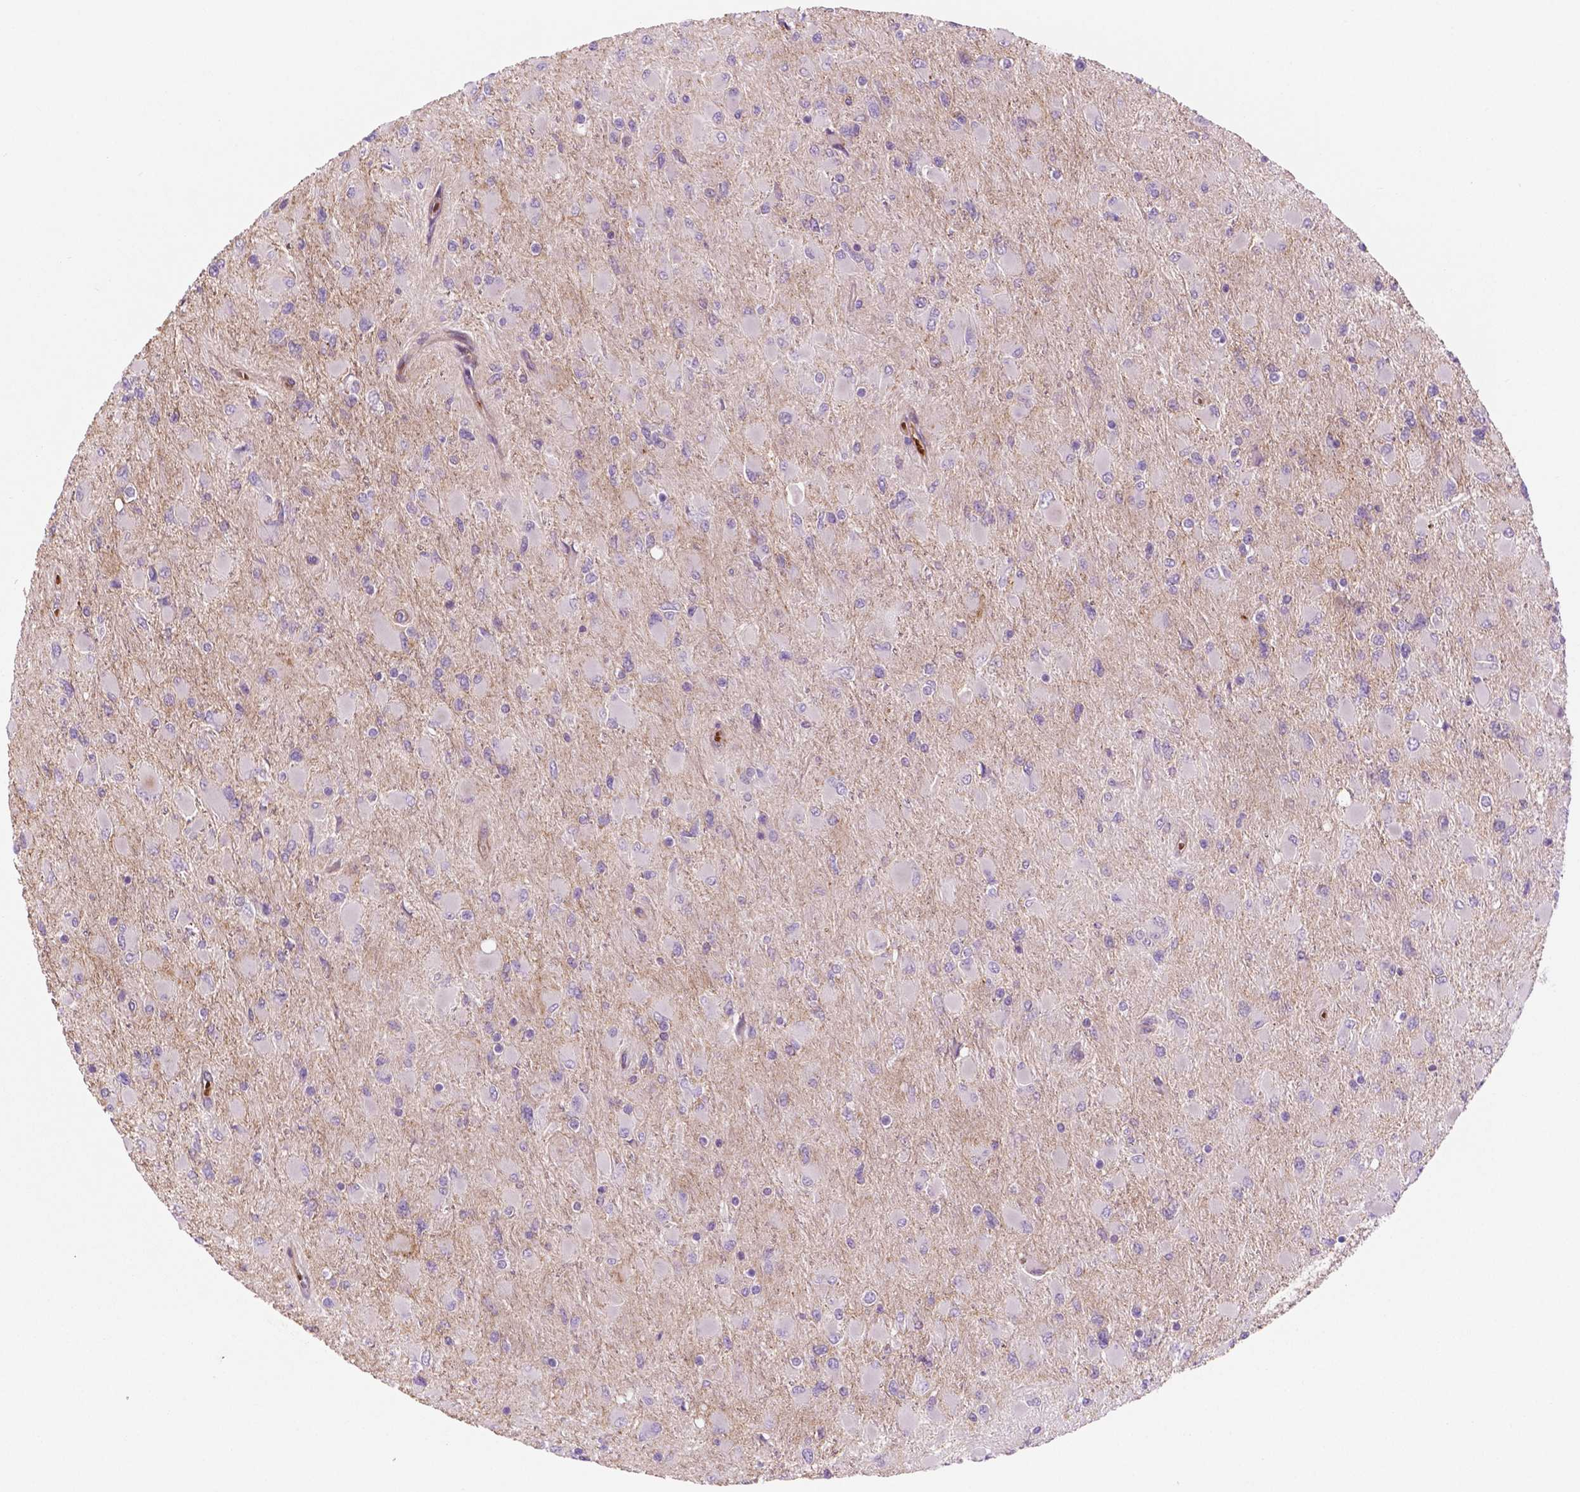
{"staining": {"intensity": "negative", "quantity": "none", "location": "none"}, "tissue": "glioma", "cell_type": "Tumor cells", "image_type": "cancer", "snomed": [{"axis": "morphology", "description": "Glioma, malignant, High grade"}, {"axis": "topography", "description": "Cerebral cortex"}], "caption": "DAB (3,3'-diaminobenzidine) immunohistochemical staining of human malignant glioma (high-grade) displays no significant positivity in tumor cells.", "gene": "RND3", "patient": {"sex": "female", "age": 36}}